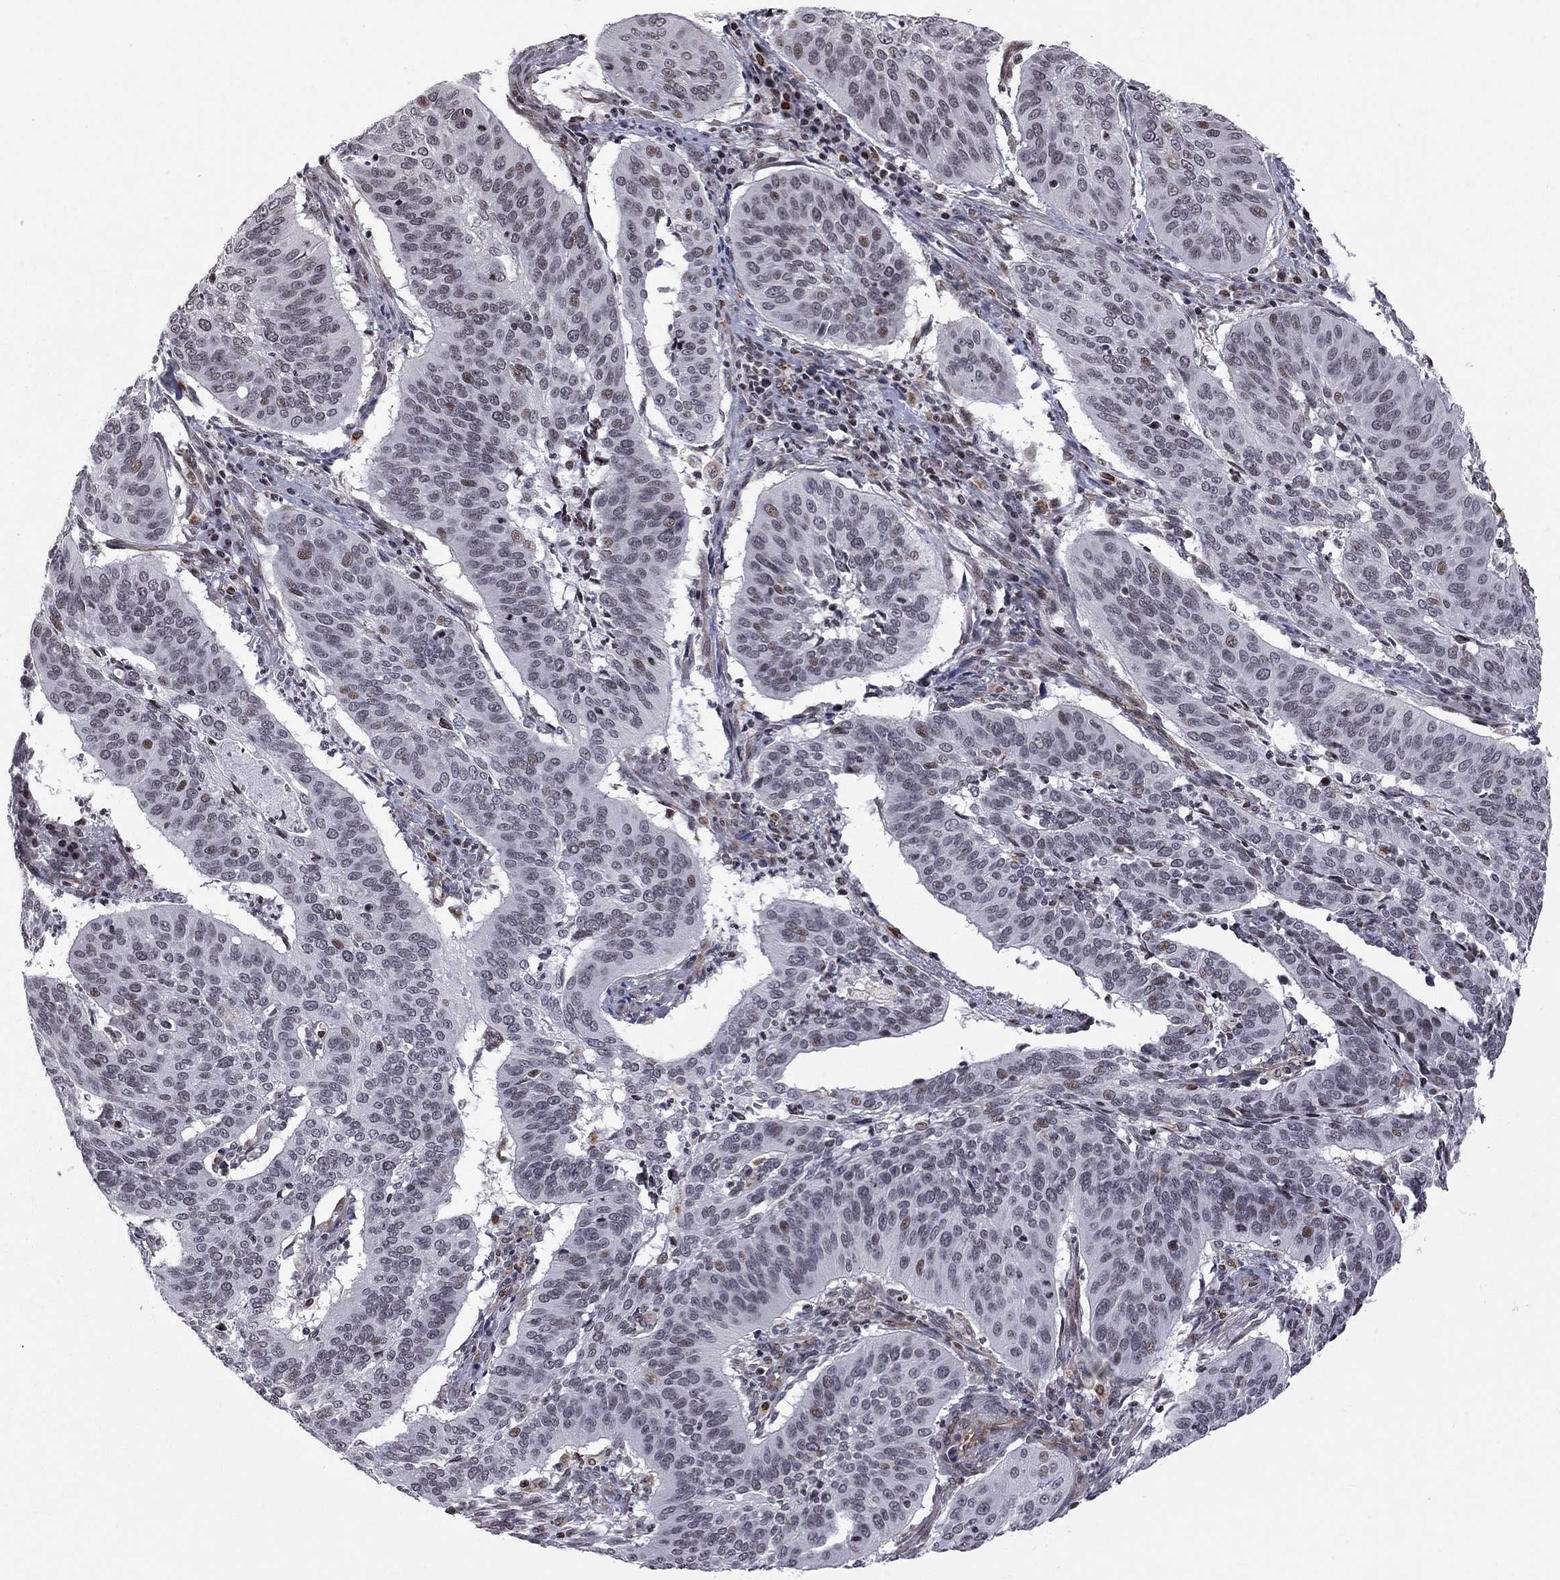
{"staining": {"intensity": "strong", "quantity": "<25%", "location": "nuclear"}, "tissue": "cervical cancer", "cell_type": "Tumor cells", "image_type": "cancer", "snomed": [{"axis": "morphology", "description": "Normal tissue, NOS"}, {"axis": "morphology", "description": "Squamous cell carcinoma, NOS"}, {"axis": "topography", "description": "Cervix"}], "caption": "DAB immunohistochemical staining of human cervical cancer (squamous cell carcinoma) demonstrates strong nuclear protein expression in about <25% of tumor cells.", "gene": "MTNR1B", "patient": {"sex": "female", "age": 39}}